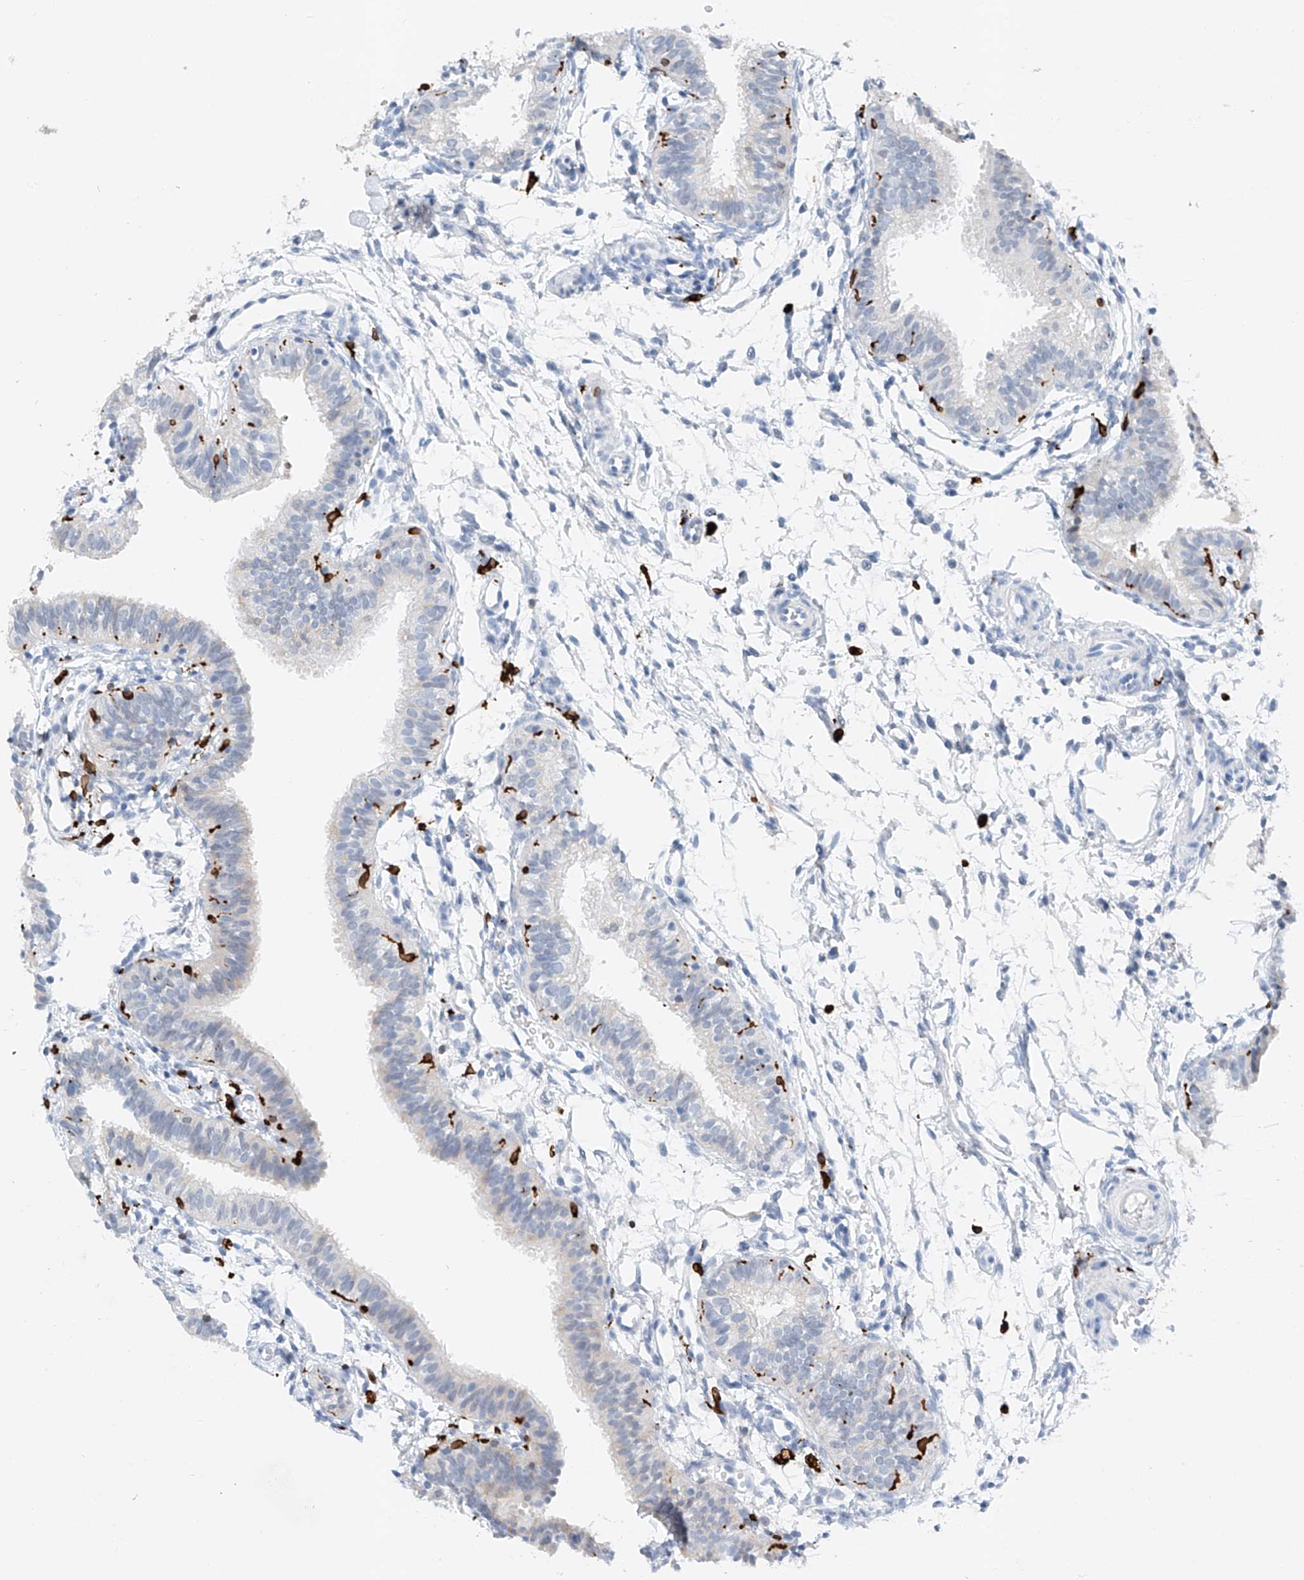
{"staining": {"intensity": "negative", "quantity": "none", "location": "none"}, "tissue": "fallopian tube", "cell_type": "Glandular cells", "image_type": "normal", "snomed": [{"axis": "morphology", "description": "Normal tissue, NOS"}, {"axis": "topography", "description": "Fallopian tube"}], "caption": "High magnification brightfield microscopy of benign fallopian tube stained with DAB (brown) and counterstained with hematoxylin (blue): glandular cells show no significant positivity. (Immunohistochemistry, brightfield microscopy, high magnification).", "gene": "TBXAS1", "patient": {"sex": "female", "age": 35}}